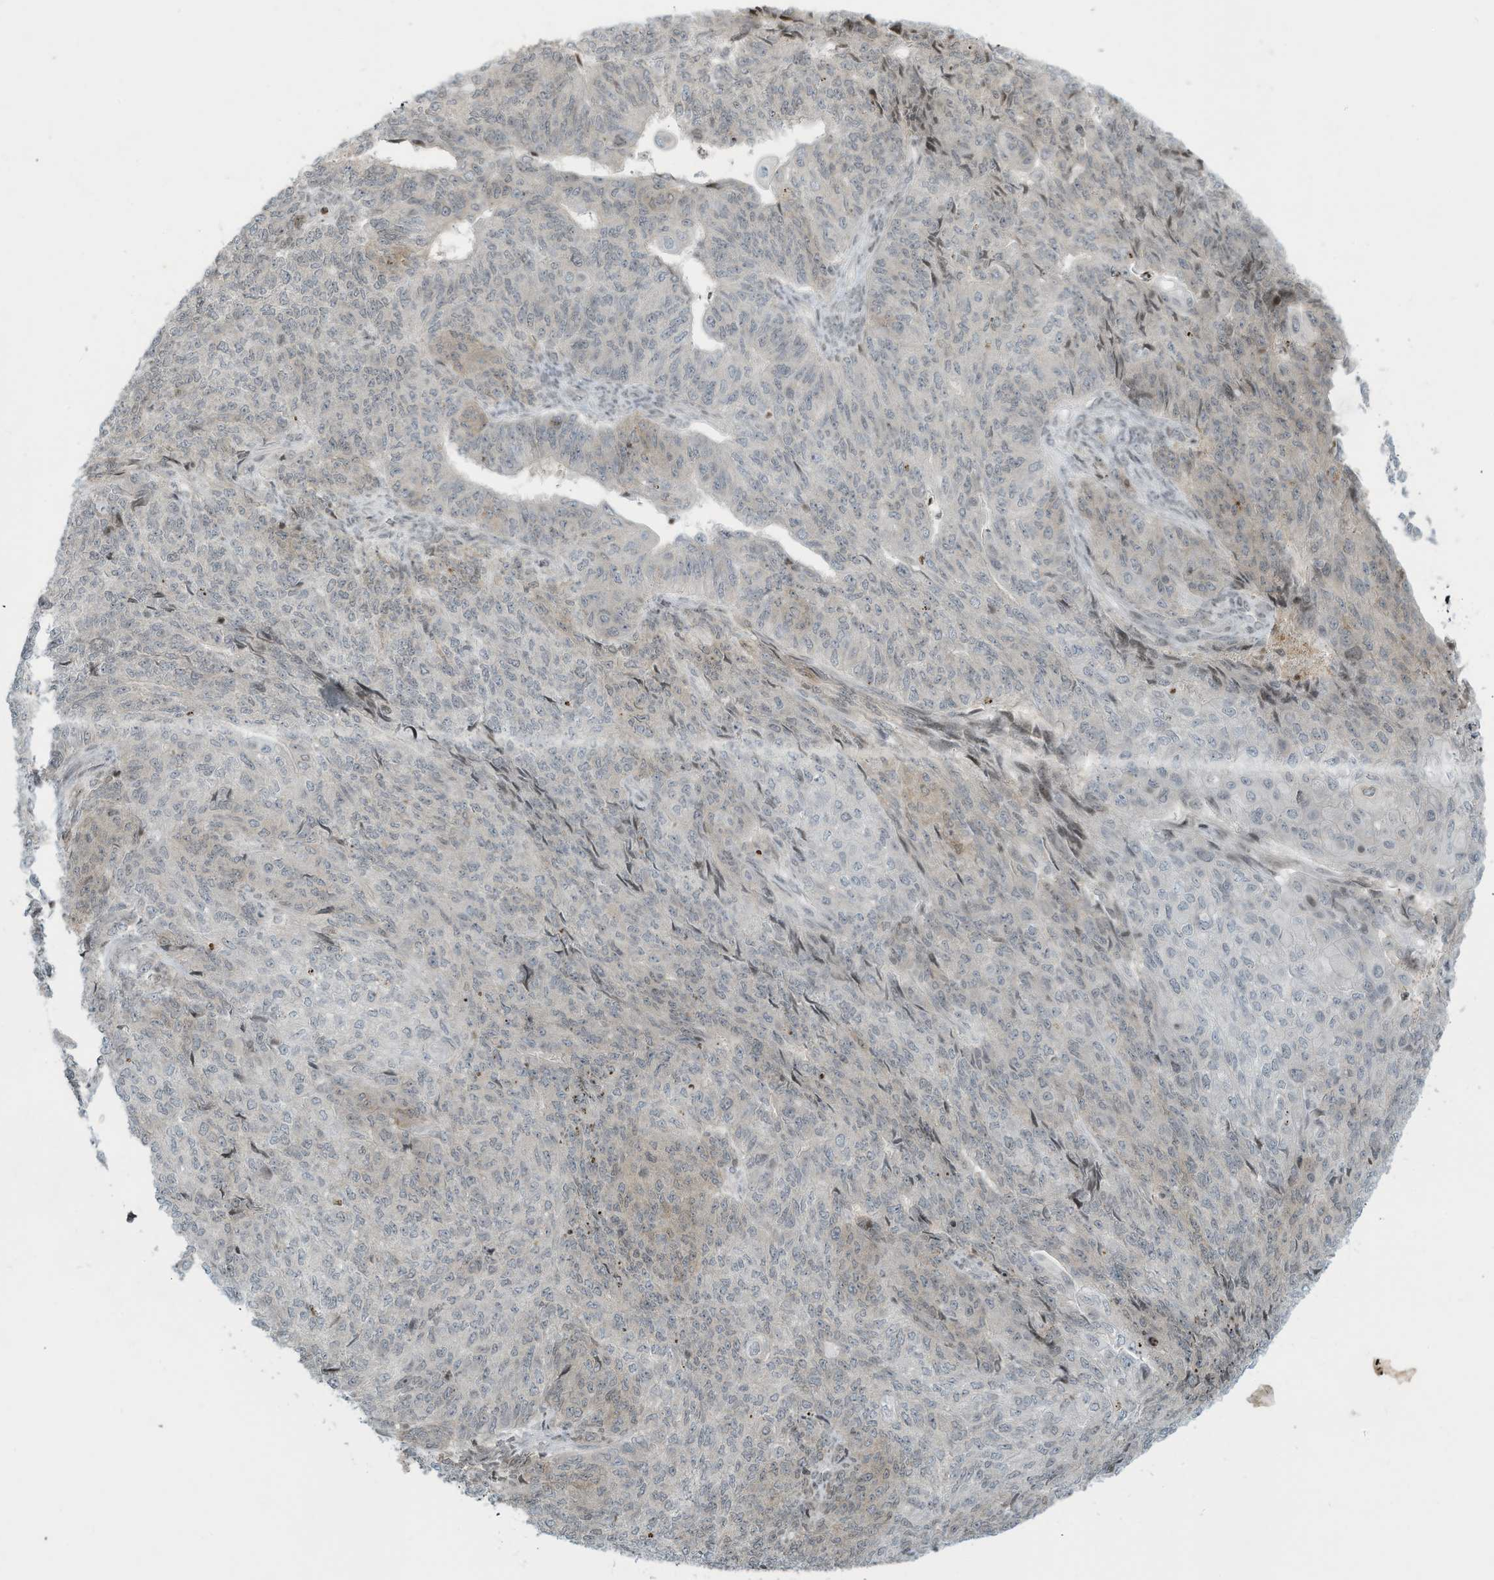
{"staining": {"intensity": "negative", "quantity": "none", "location": "none"}, "tissue": "endometrial cancer", "cell_type": "Tumor cells", "image_type": "cancer", "snomed": [{"axis": "morphology", "description": "Adenocarcinoma, NOS"}, {"axis": "topography", "description": "Endometrium"}], "caption": "This is an immunohistochemistry histopathology image of endometrial adenocarcinoma. There is no expression in tumor cells.", "gene": "ADI1", "patient": {"sex": "female", "age": 32}}